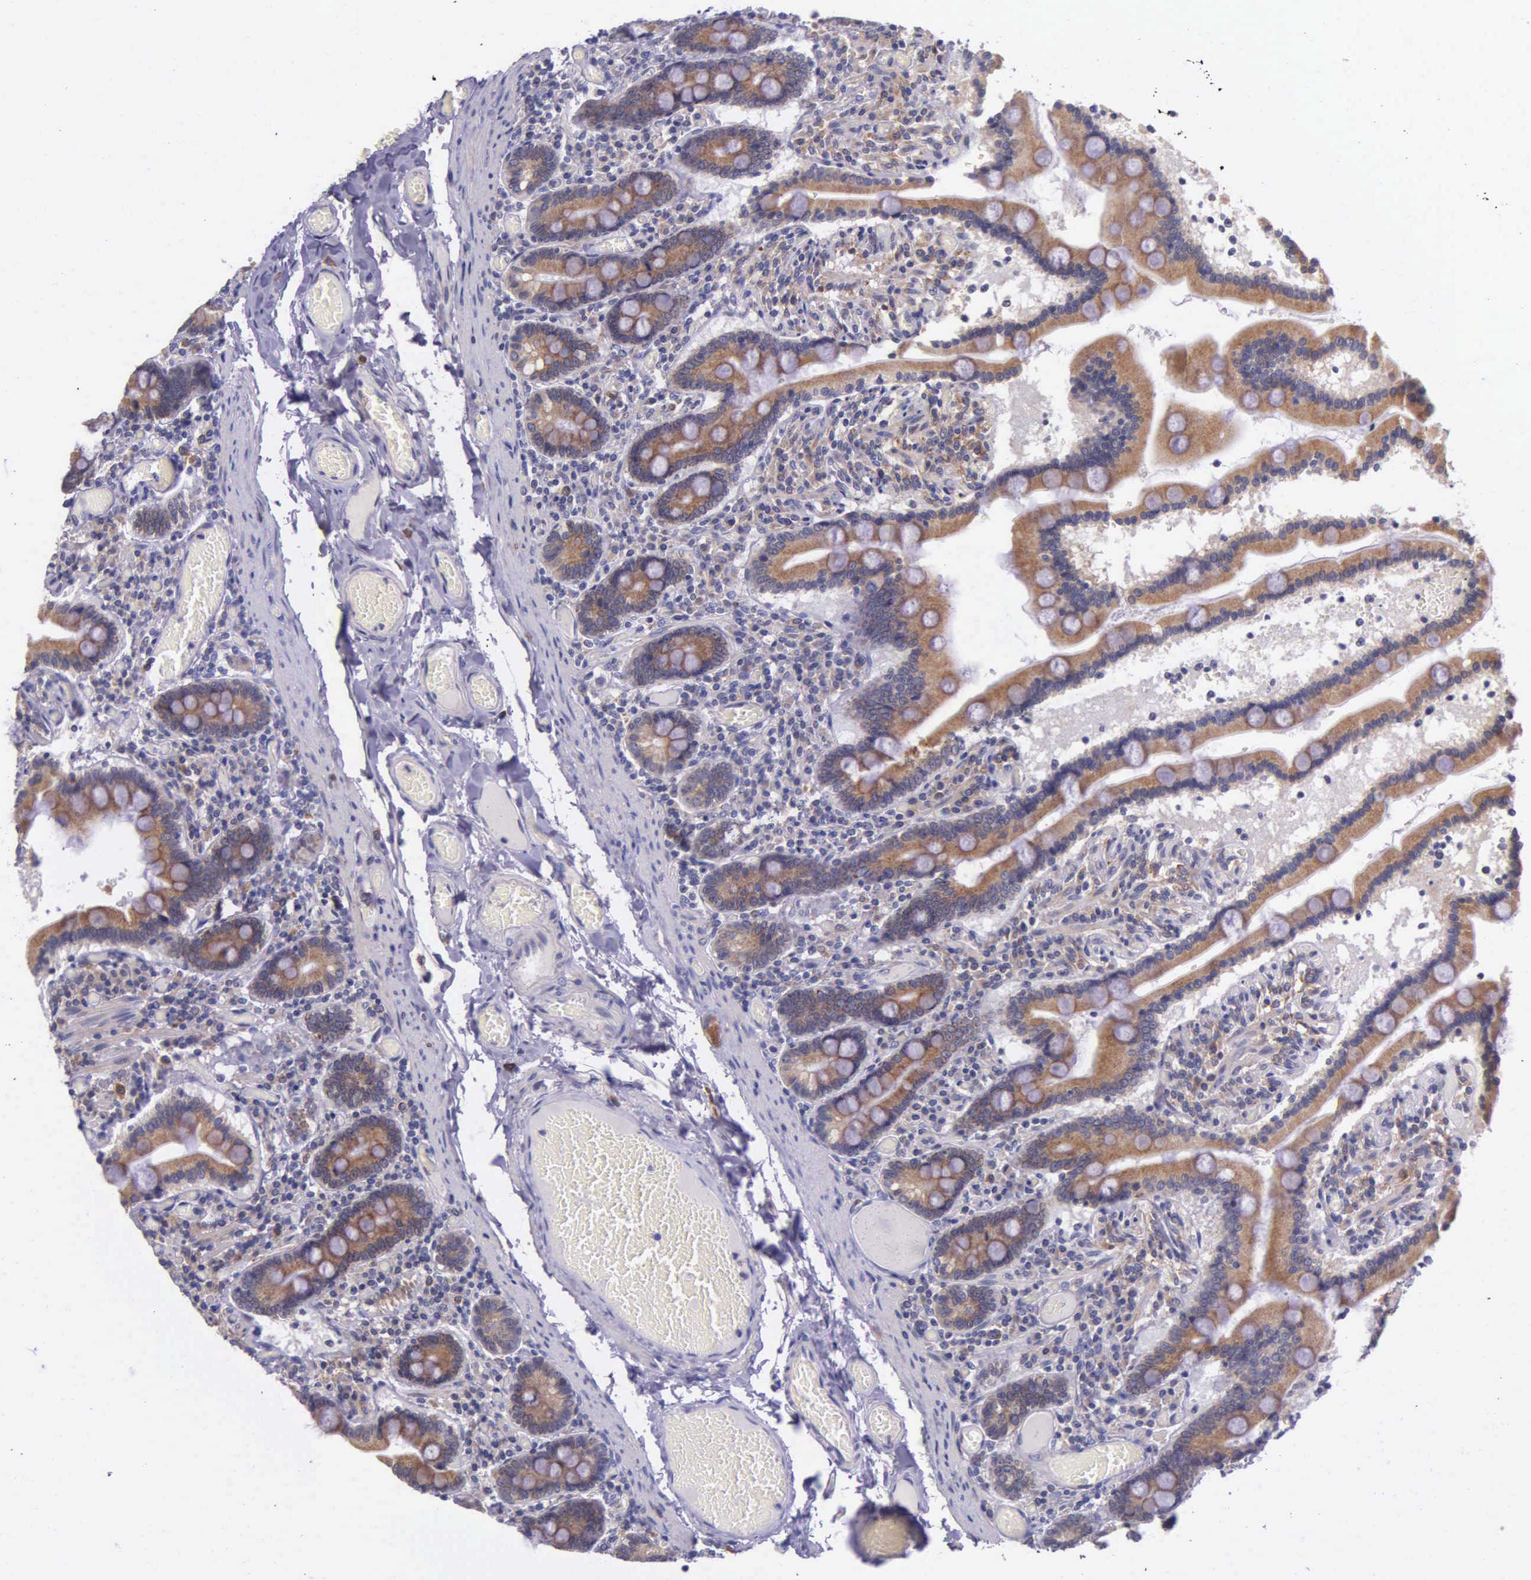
{"staining": {"intensity": "moderate", "quantity": ">75%", "location": "cytoplasmic/membranous"}, "tissue": "small intestine", "cell_type": "Glandular cells", "image_type": "normal", "snomed": [{"axis": "morphology", "description": "Normal tissue, NOS"}, {"axis": "topography", "description": "Small intestine"}], "caption": "IHC of benign small intestine exhibits medium levels of moderate cytoplasmic/membranous positivity in about >75% of glandular cells.", "gene": "NSDHL", "patient": {"sex": "male", "age": 59}}